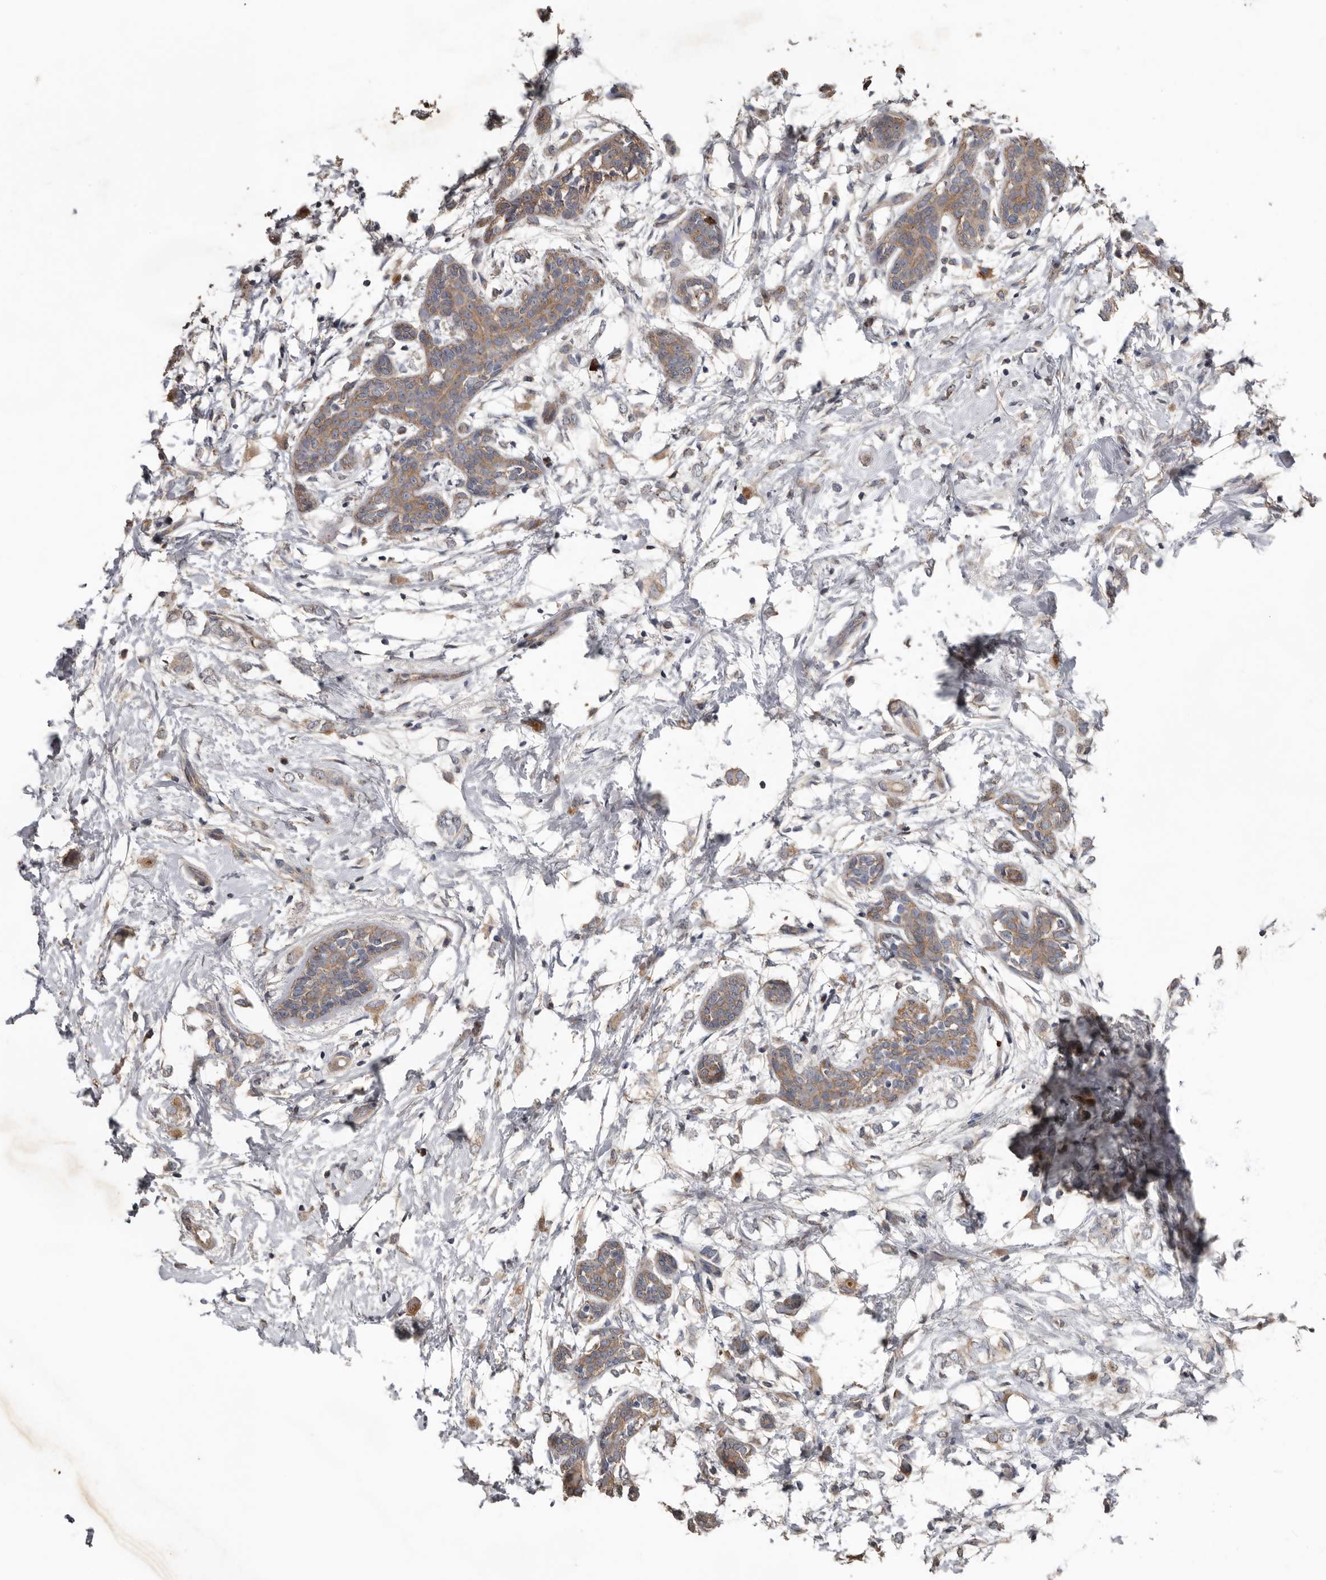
{"staining": {"intensity": "weak", "quantity": "25%-75%", "location": "cytoplasmic/membranous"}, "tissue": "breast cancer", "cell_type": "Tumor cells", "image_type": "cancer", "snomed": [{"axis": "morphology", "description": "Normal tissue, NOS"}, {"axis": "morphology", "description": "Lobular carcinoma"}, {"axis": "topography", "description": "Breast"}], "caption": "A histopathology image showing weak cytoplasmic/membranous expression in approximately 25%-75% of tumor cells in breast lobular carcinoma, as visualized by brown immunohistochemical staining.", "gene": "HYAL4", "patient": {"sex": "female", "age": 47}}